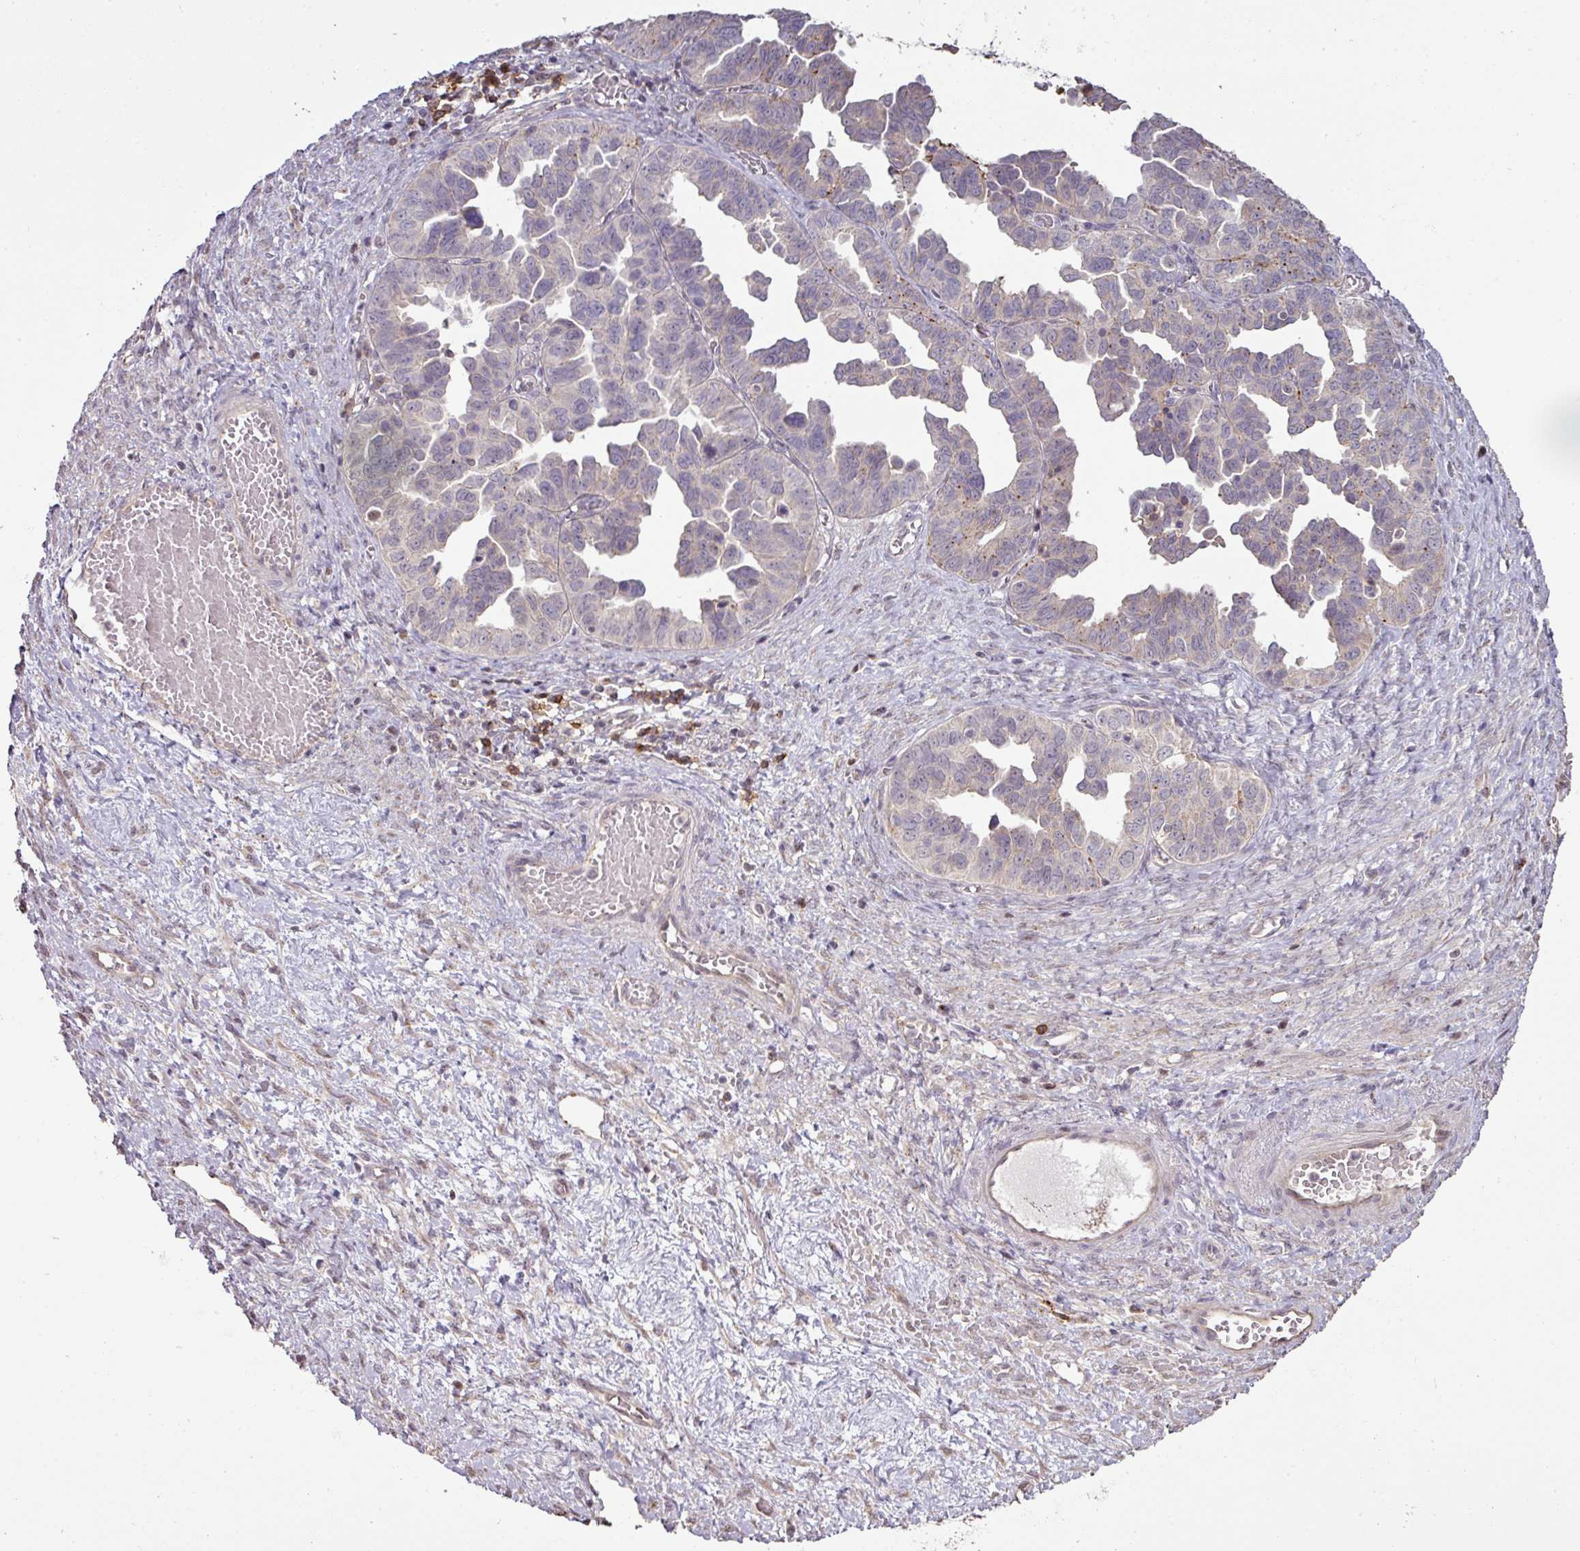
{"staining": {"intensity": "negative", "quantity": "none", "location": "none"}, "tissue": "ovarian cancer", "cell_type": "Tumor cells", "image_type": "cancer", "snomed": [{"axis": "morphology", "description": "Cystadenocarcinoma, serous, NOS"}, {"axis": "topography", "description": "Ovary"}], "caption": "Histopathology image shows no protein expression in tumor cells of ovarian serous cystadenocarcinoma tissue.", "gene": "CXCR5", "patient": {"sex": "female", "age": 64}}